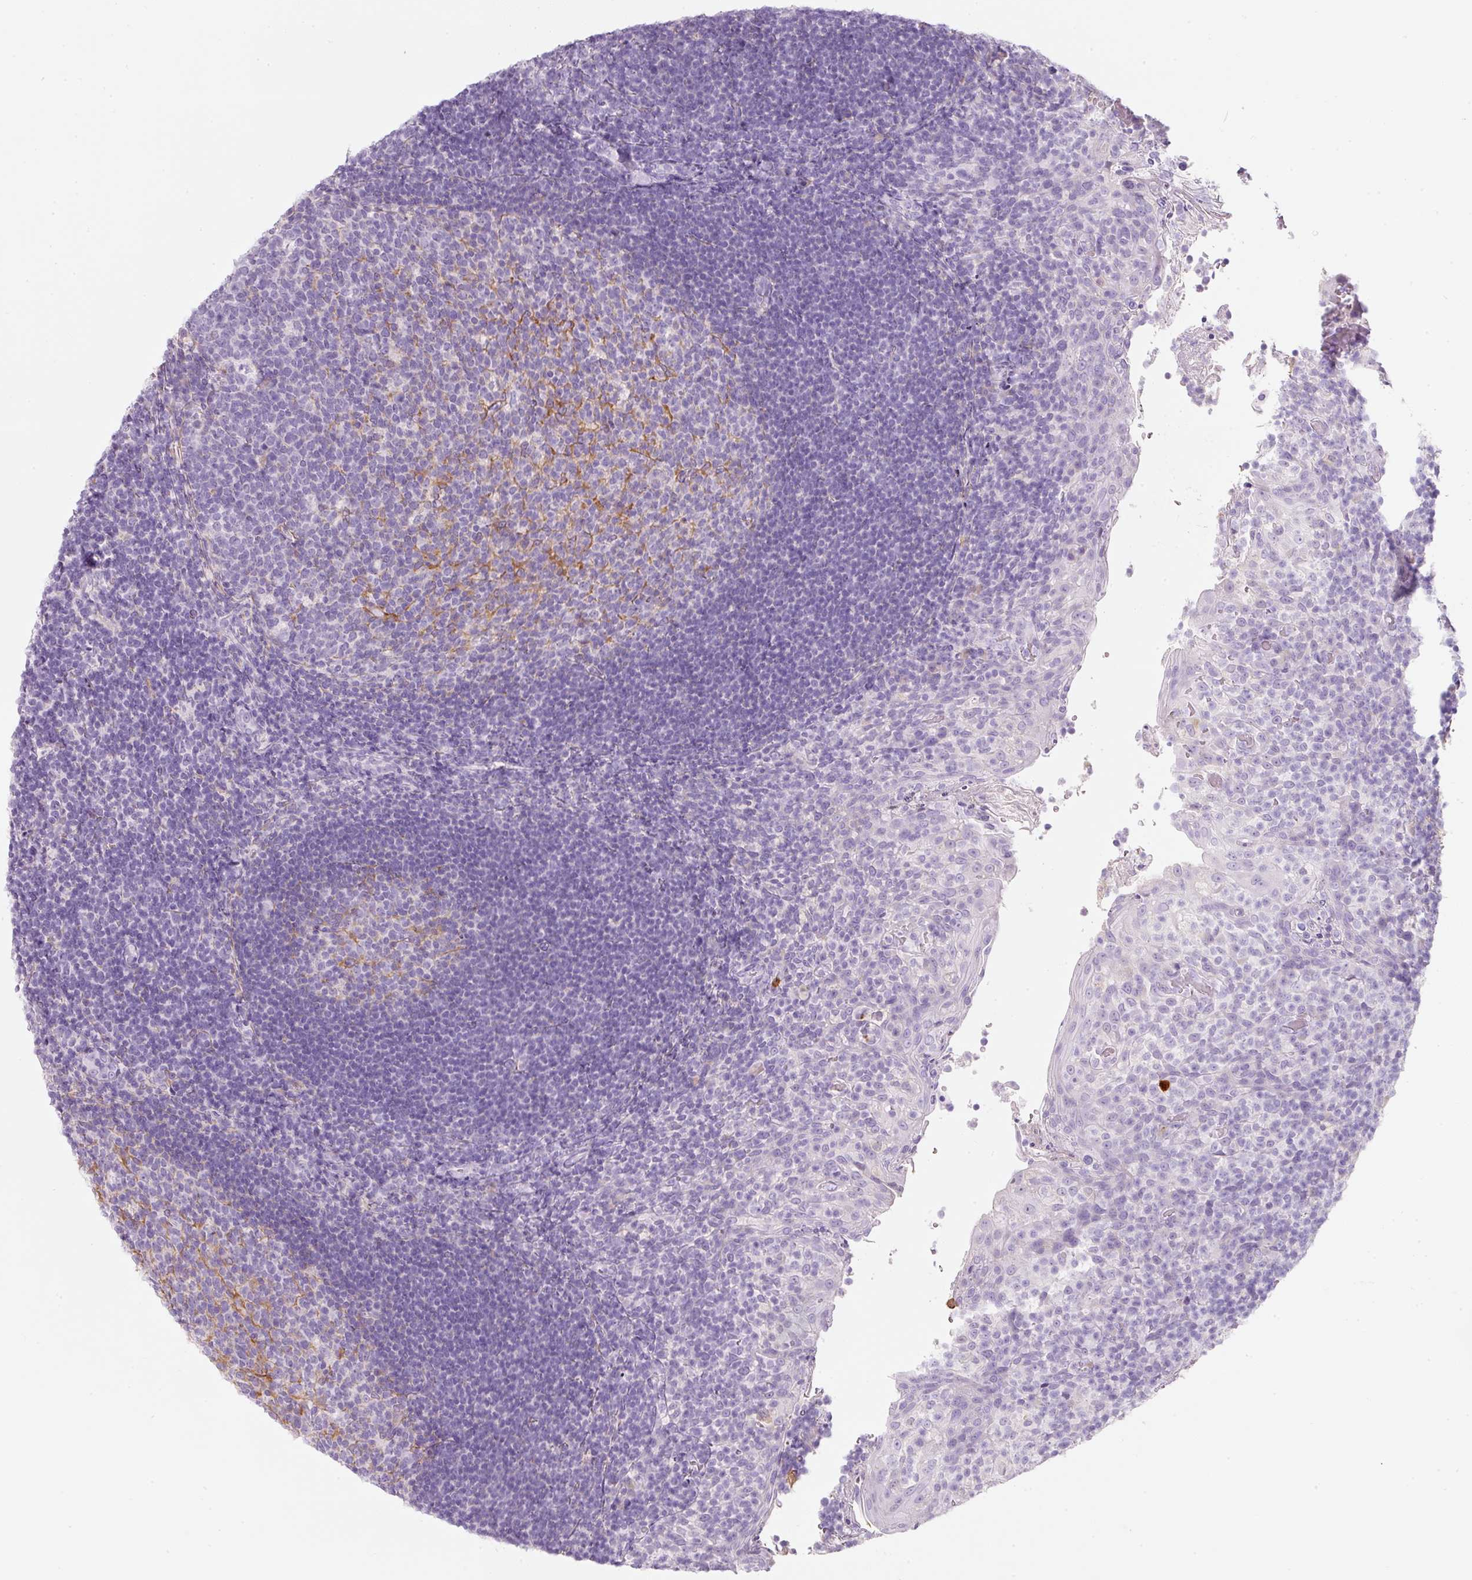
{"staining": {"intensity": "negative", "quantity": "none", "location": "none"}, "tissue": "tonsil", "cell_type": "Germinal center cells", "image_type": "normal", "snomed": [{"axis": "morphology", "description": "Normal tissue, NOS"}, {"axis": "topography", "description": "Tonsil"}], "caption": "Immunohistochemistry image of benign tonsil: human tonsil stained with DAB reveals no significant protein staining in germinal center cells. Nuclei are stained in blue.", "gene": "DNM1", "patient": {"sex": "female", "age": 10}}